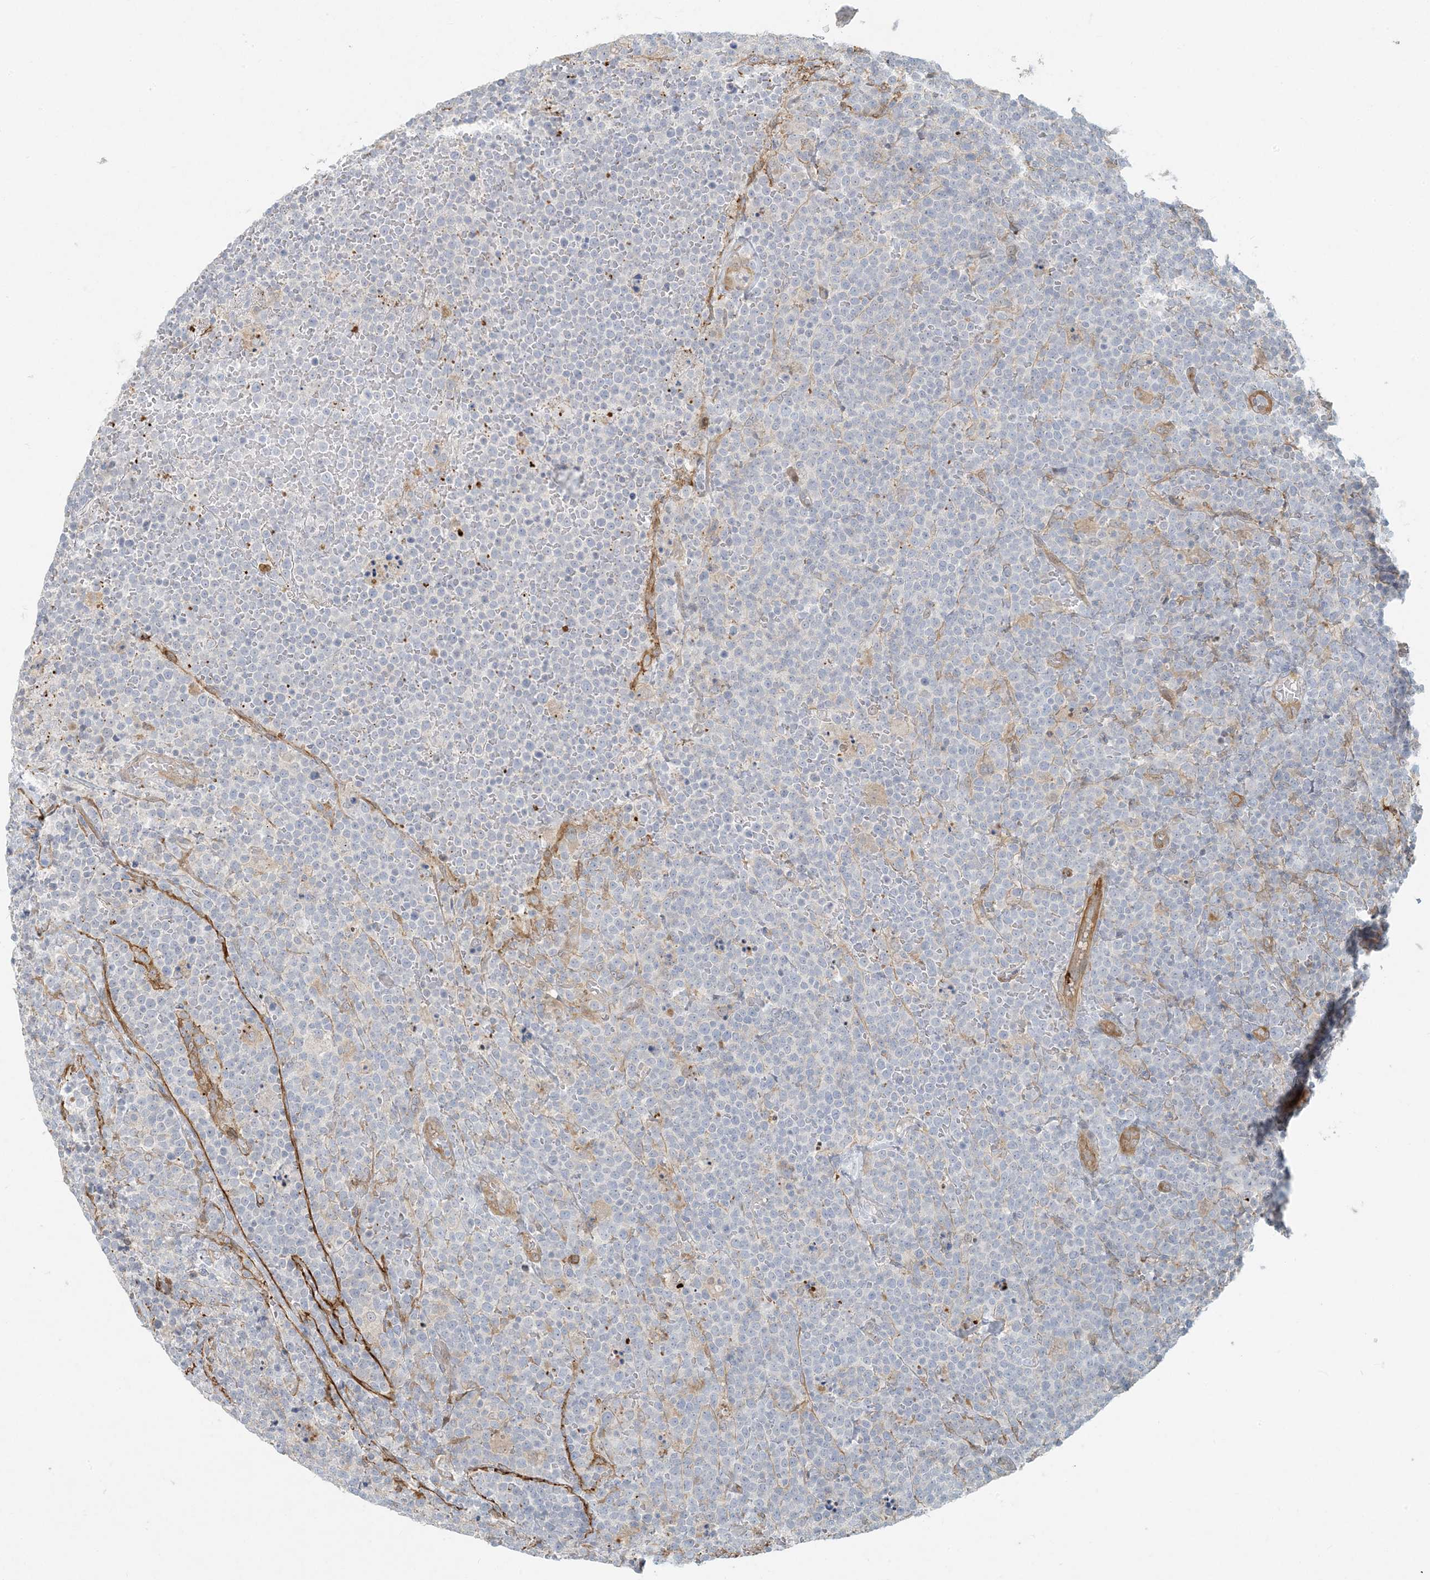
{"staining": {"intensity": "negative", "quantity": "none", "location": "none"}, "tissue": "lymphoma", "cell_type": "Tumor cells", "image_type": "cancer", "snomed": [{"axis": "morphology", "description": "Malignant lymphoma, non-Hodgkin's type, High grade"}, {"axis": "topography", "description": "Lymph node"}], "caption": "This is an immunohistochemistry (IHC) photomicrograph of malignant lymphoma, non-Hodgkin's type (high-grade). There is no expression in tumor cells.", "gene": "BCORL1", "patient": {"sex": "male", "age": 61}}